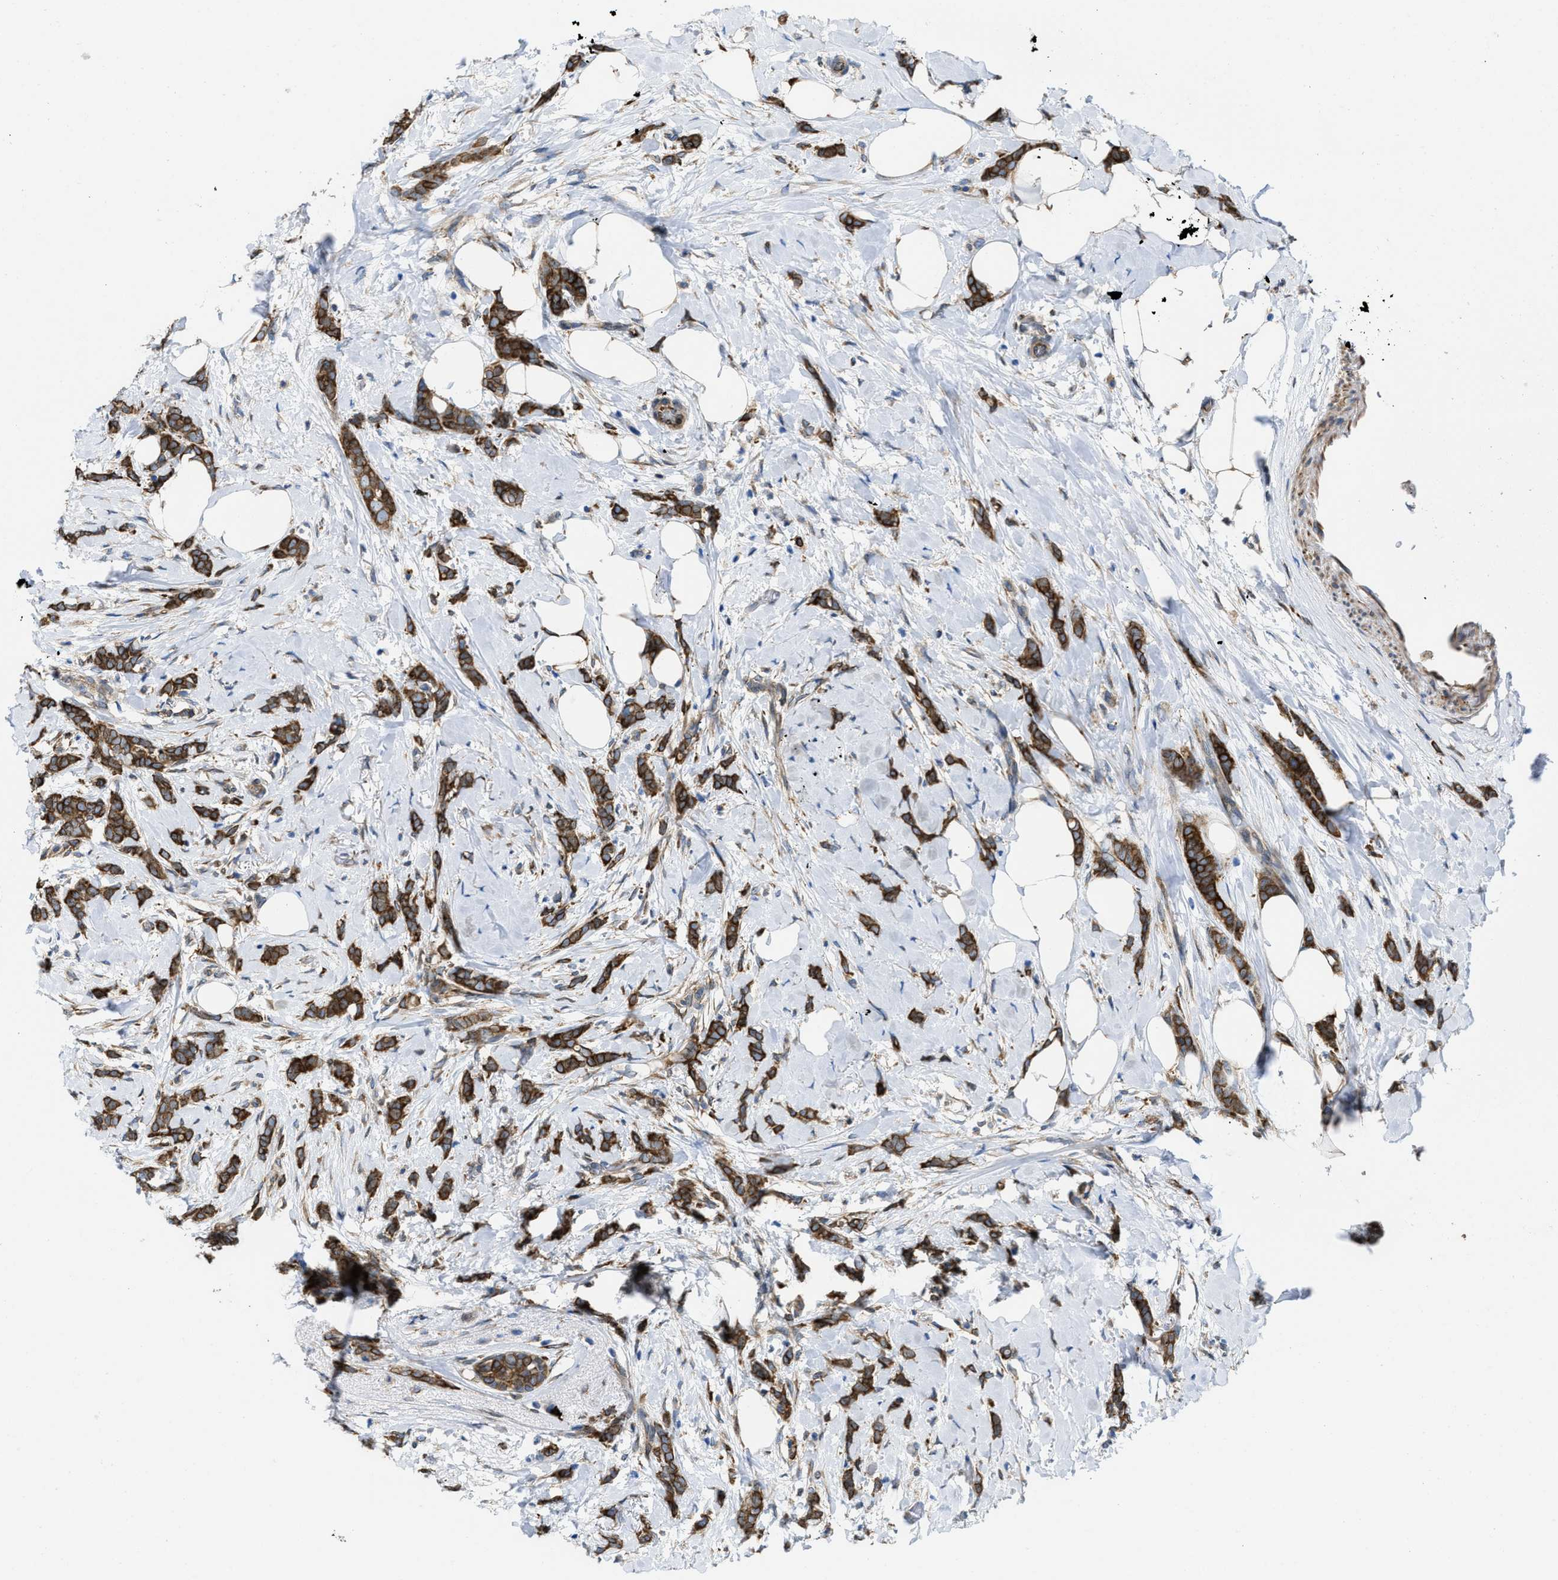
{"staining": {"intensity": "strong", "quantity": ">75%", "location": "cytoplasmic/membranous"}, "tissue": "breast cancer", "cell_type": "Tumor cells", "image_type": "cancer", "snomed": [{"axis": "morphology", "description": "Lobular carcinoma, in situ"}, {"axis": "morphology", "description": "Lobular carcinoma"}, {"axis": "topography", "description": "Breast"}], "caption": "The micrograph displays staining of breast cancer, revealing strong cytoplasmic/membranous protein positivity (brown color) within tumor cells.", "gene": "ERLIN2", "patient": {"sex": "female", "age": 41}}